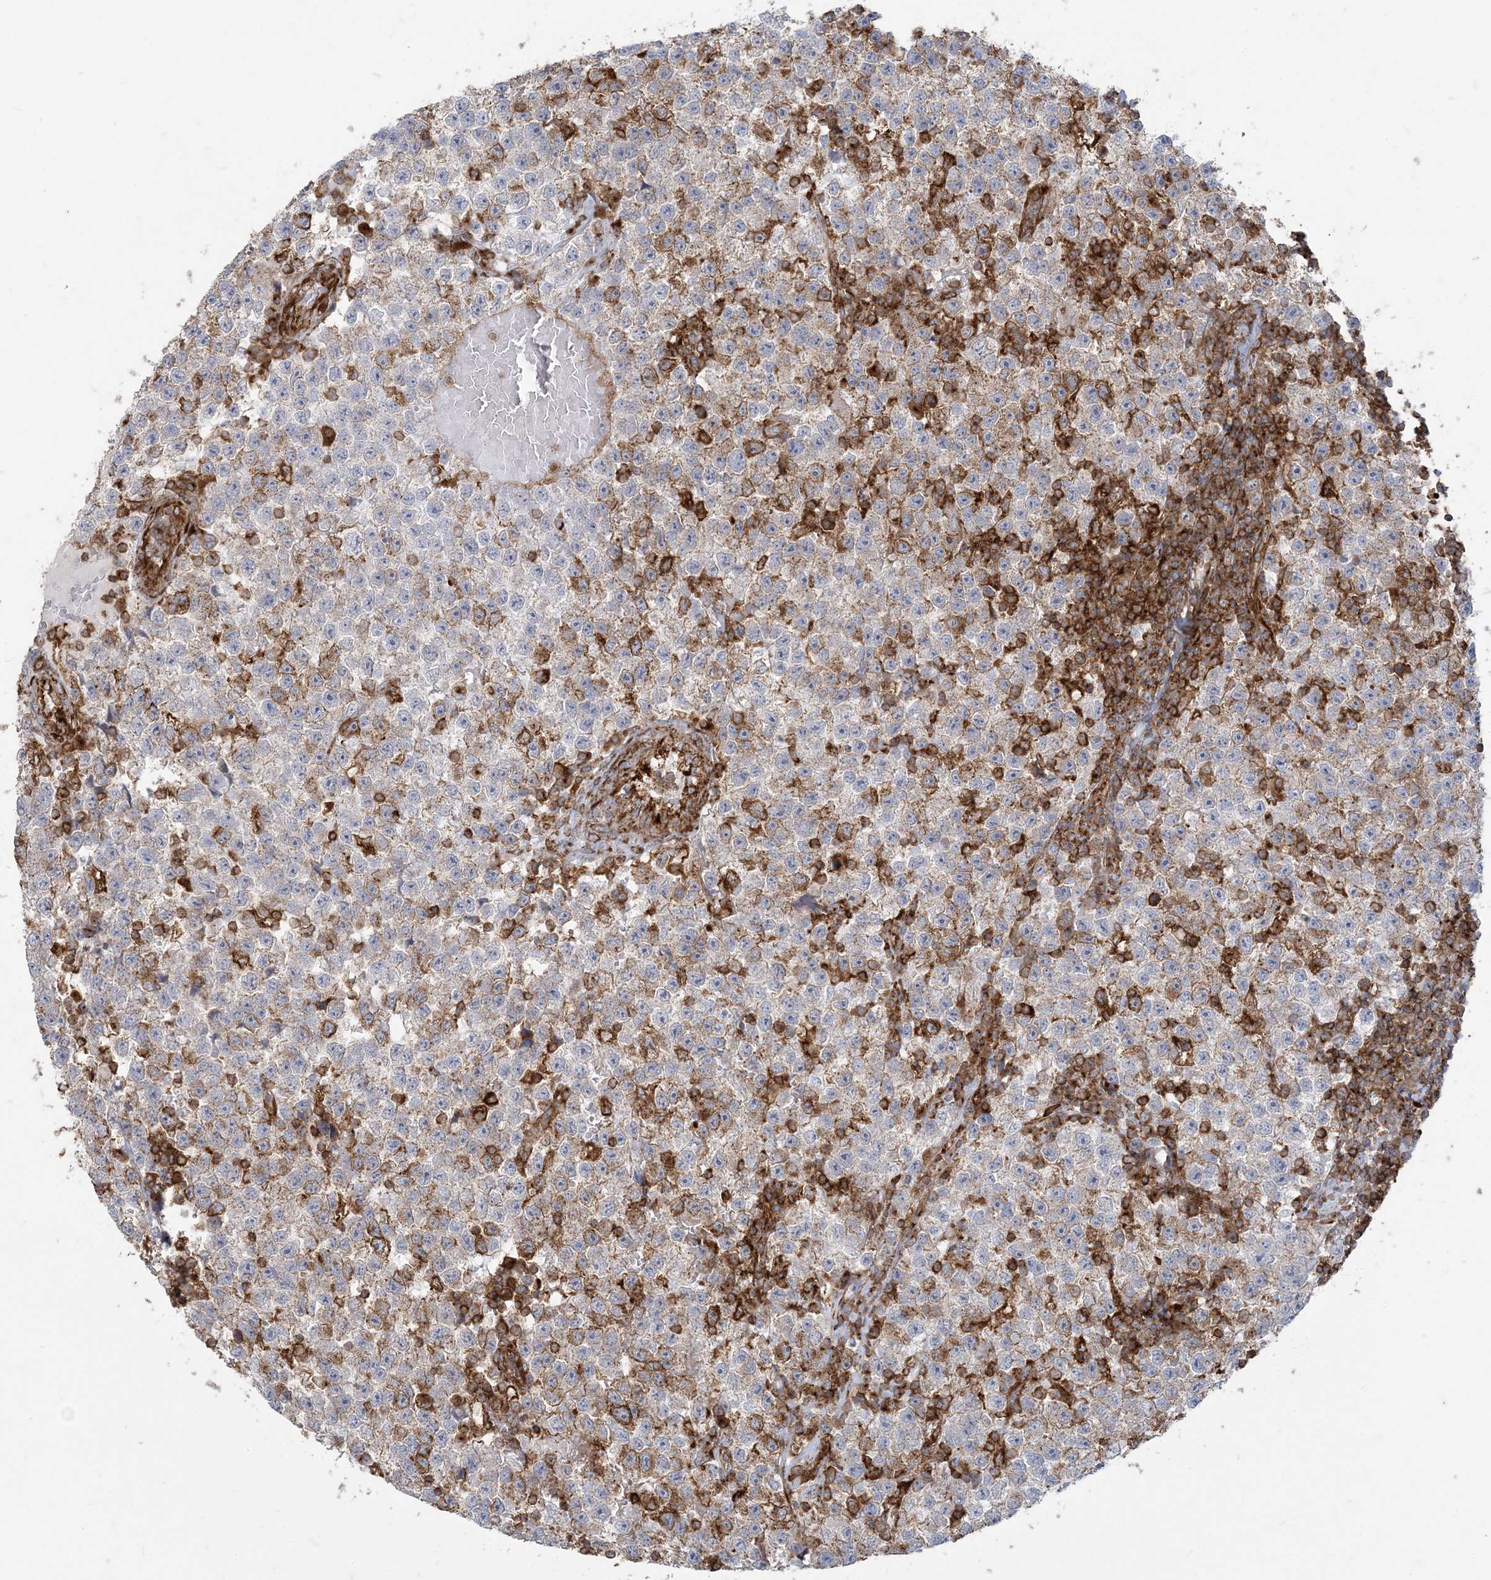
{"staining": {"intensity": "moderate", "quantity": "<25%", "location": "cytoplasmic/membranous"}, "tissue": "testis cancer", "cell_type": "Tumor cells", "image_type": "cancer", "snomed": [{"axis": "morphology", "description": "Seminoma, NOS"}, {"axis": "topography", "description": "Testis"}], "caption": "This histopathology image demonstrates IHC staining of testis cancer (seminoma), with low moderate cytoplasmic/membranous expression in approximately <25% of tumor cells.", "gene": "DERL3", "patient": {"sex": "male", "age": 22}}